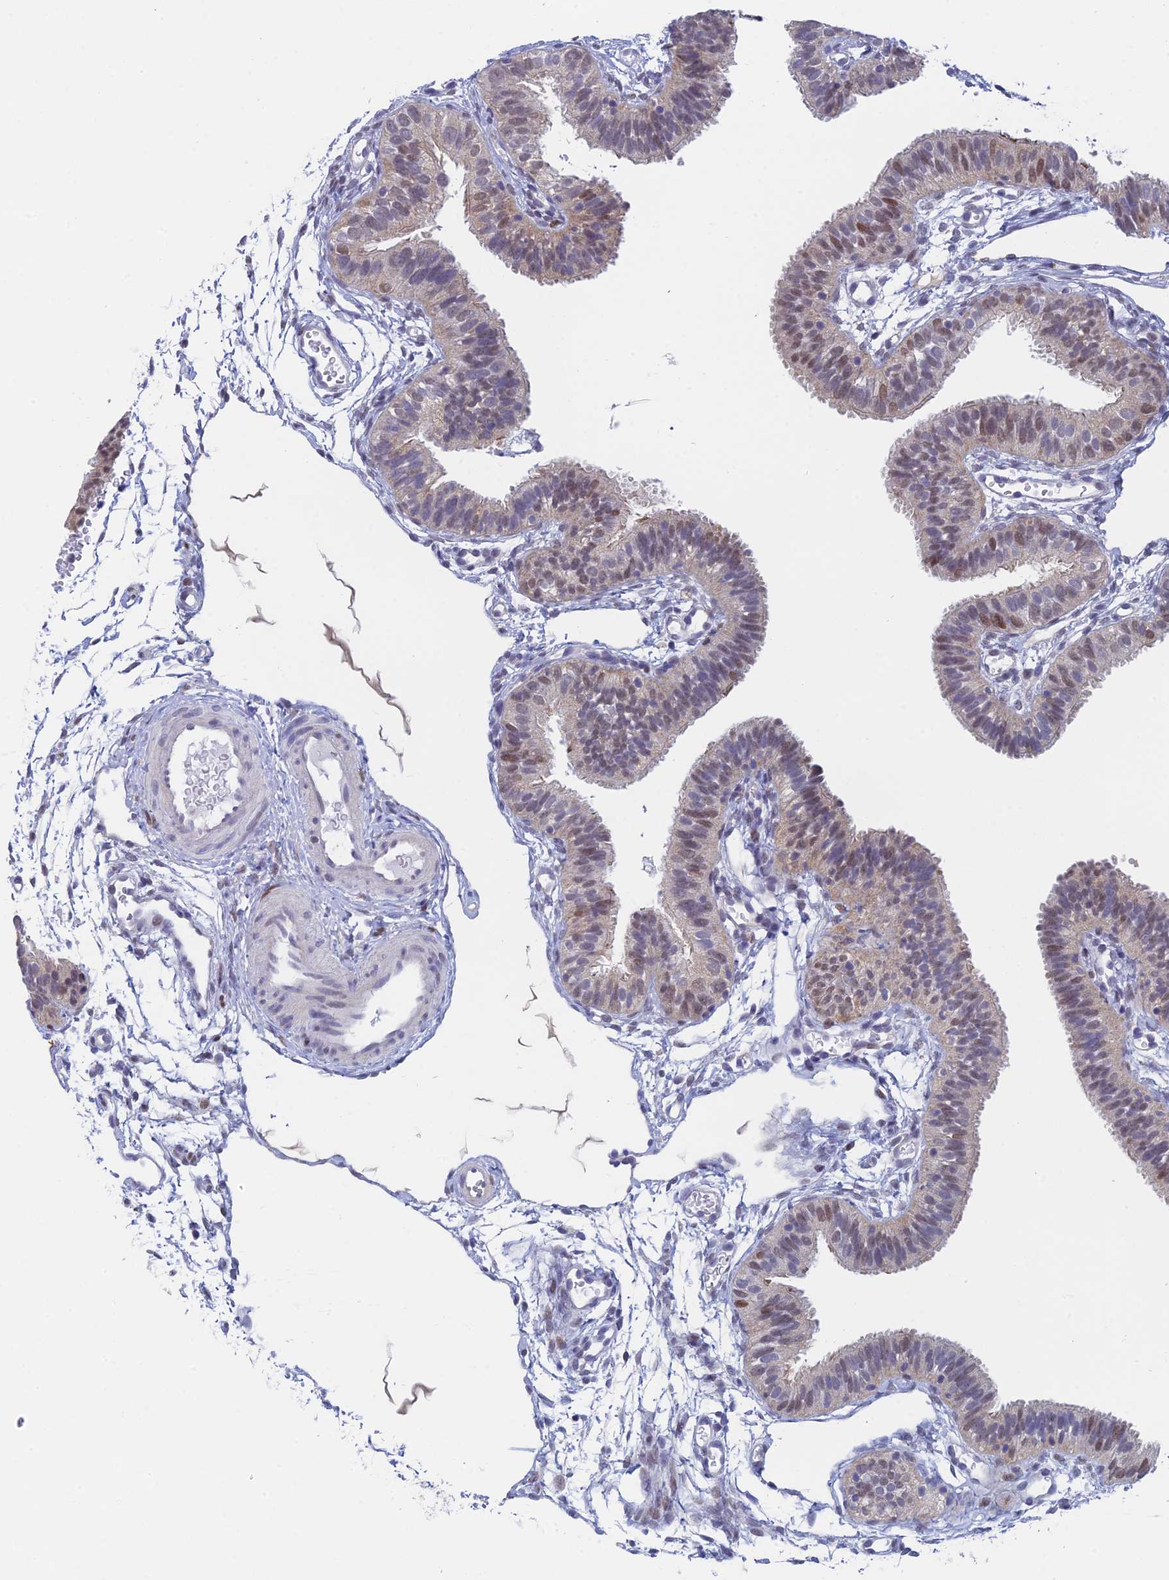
{"staining": {"intensity": "moderate", "quantity": ">75%", "location": "nuclear"}, "tissue": "fallopian tube", "cell_type": "Glandular cells", "image_type": "normal", "snomed": [{"axis": "morphology", "description": "Normal tissue, NOS"}, {"axis": "topography", "description": "Fallopian tube"}], "caption": "Unremarkable fallopian tube was stained to show a protein in brown. There is medium levels of moderate nuclear staining in approximately >75% of glandular cells. Ihc stains the protein of interest in brown and the nuclei are stained blue.", "gene": "MRPL17", "patient": {"sex": "female", "age": 35}}